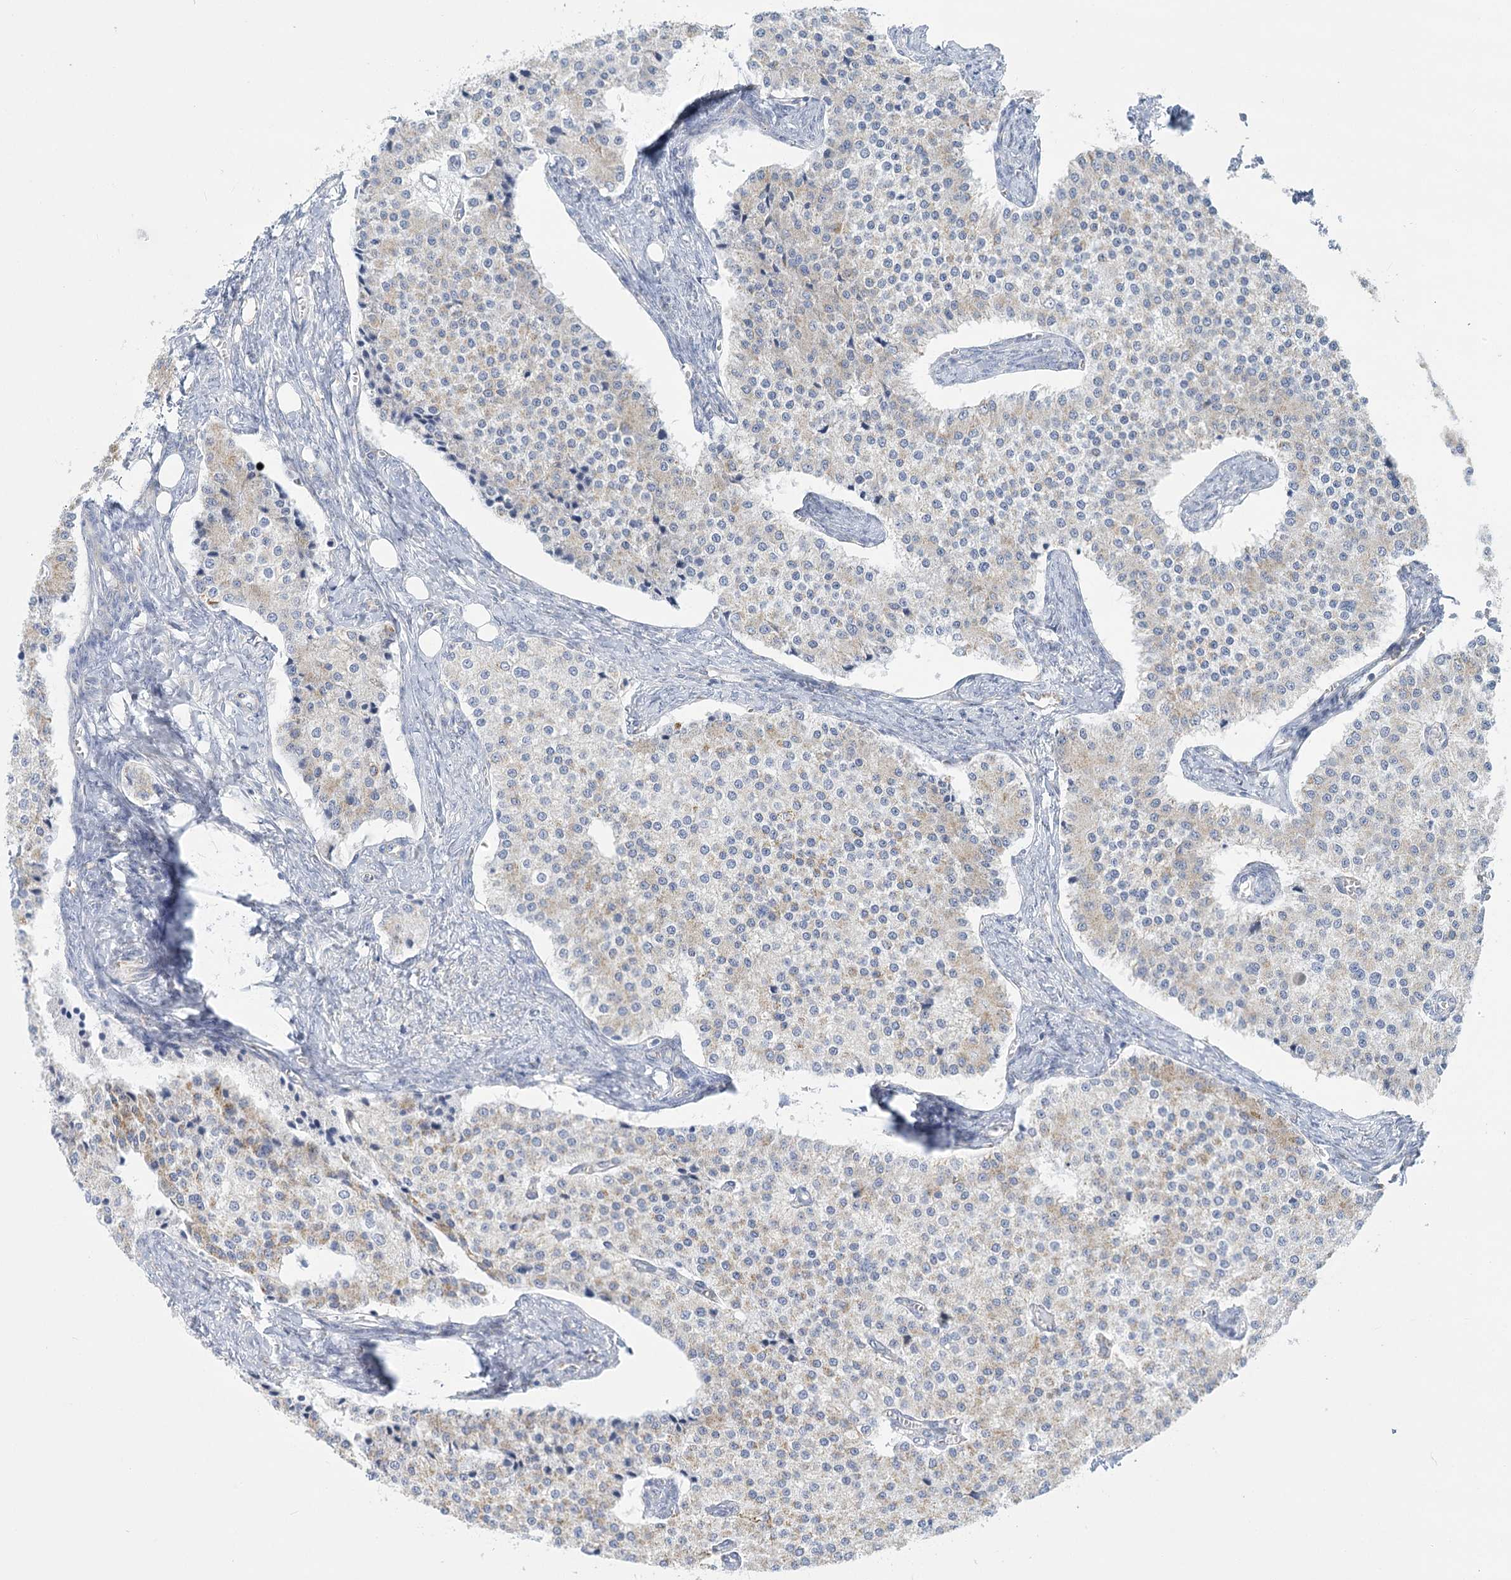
{"staining": {"intensity": "weak", "quantity": "<25%", "location": "cytoplasmic/membranous"}, "tissue": "carcinoid", "cell_type": "Tumor cells", "image_type": "cancer", "snomed": [{"axis": "morphology", "description": "Carcinoid, malignant, NOS"}, {"axis": "topography", "description": "Colon"}], "caption": "A high-resolution micrograph shows immunohistochemistry staining of carcinoid, which reveals no significant positivity in tumor cells.", "gene": "DHTKD1", "patient": {"sex": "female", "age": 52}}